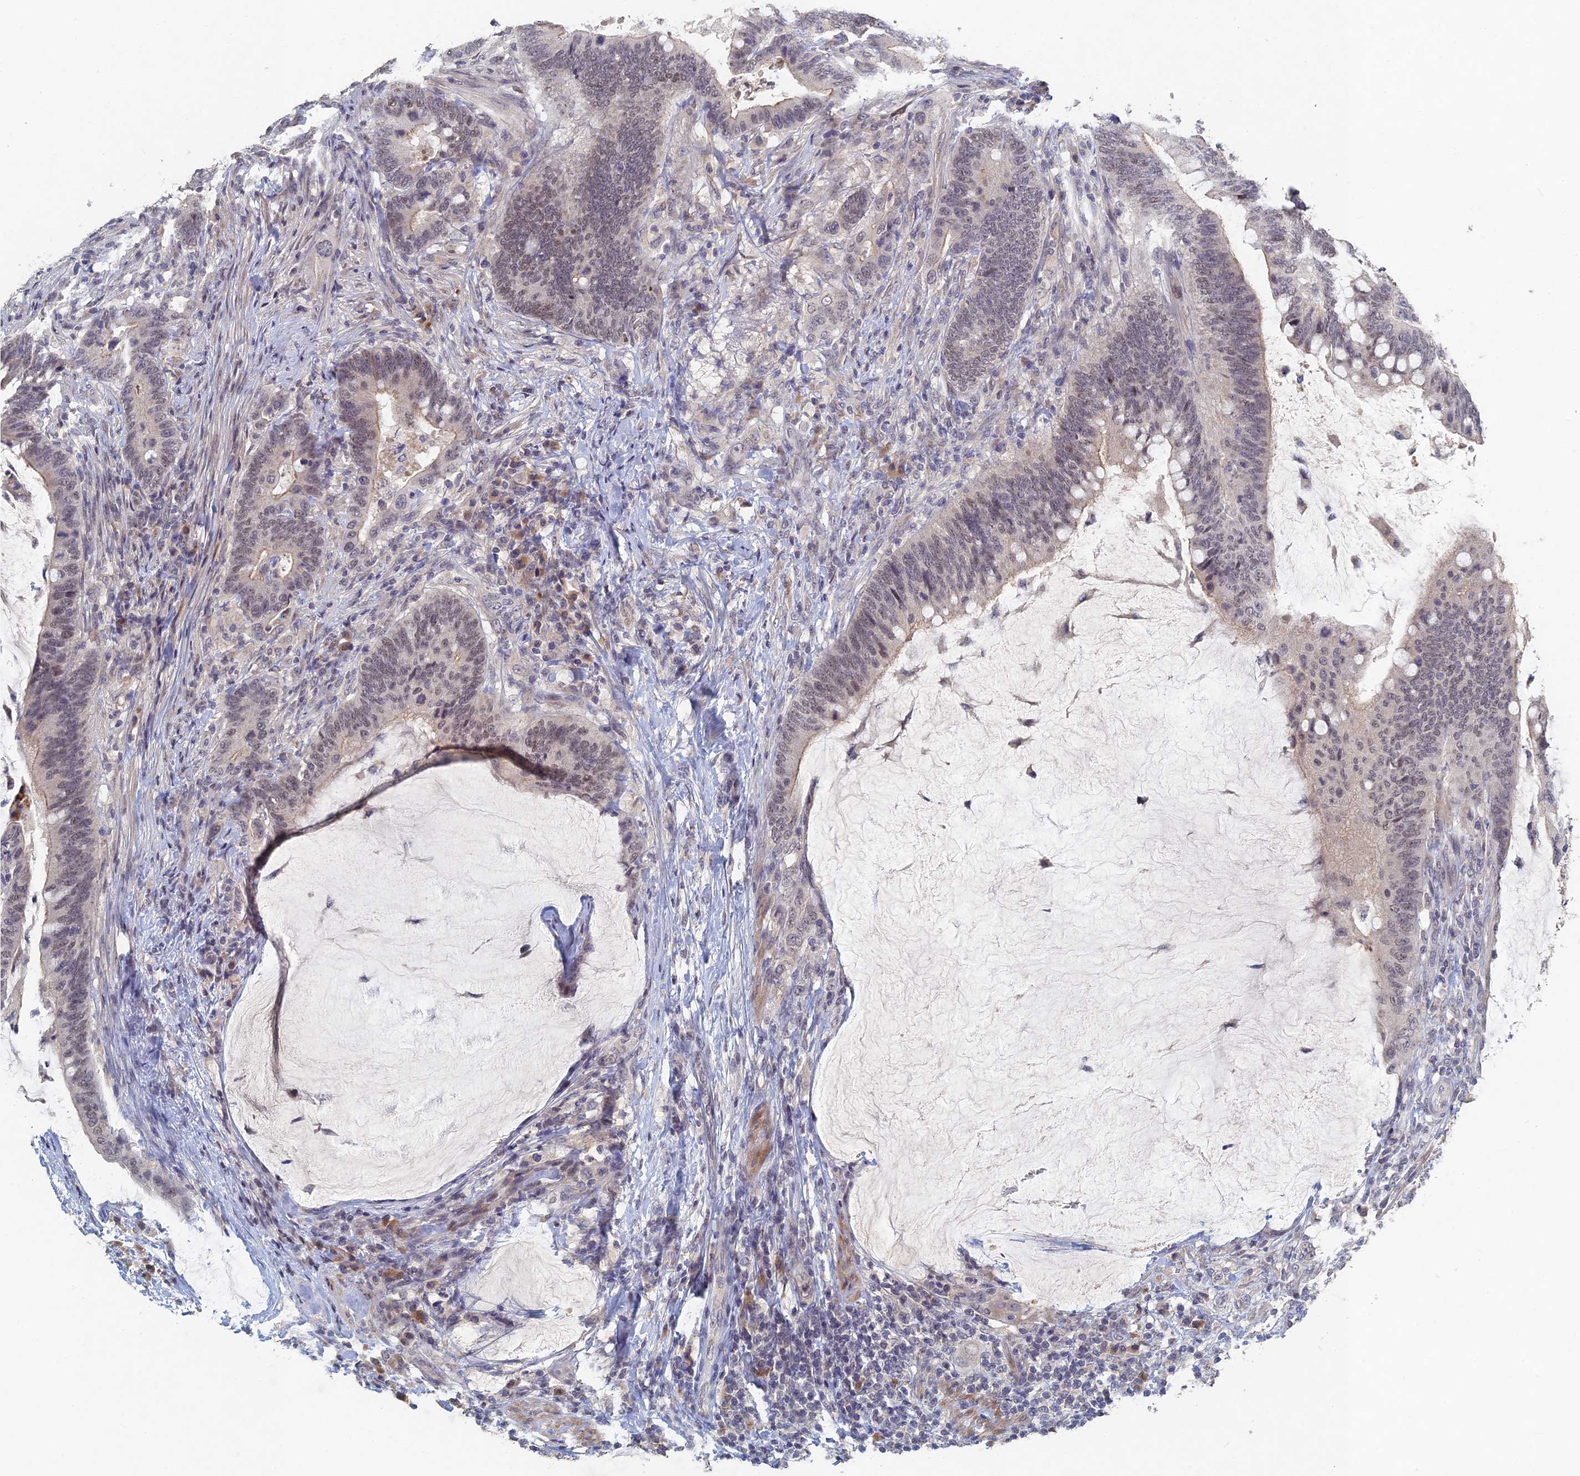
{"staining": {"intensity": "weak", "quantity": "<25%", "location": "cytoplasmic/membranous,nuclear"}, "tissue": "colorectal cancer", "cell_type": "Tumor cells", "image_type": "cancer", "snomed": [{"axis": "morphology", "description": "Adenocarcinoma, NOS"}, {"axis": "topography", "description": "Colon"}], "caption": "DAB (3,3'-diaminobenzidine) immunohistochemical staining of adenocarcinoma (colorectal) demonstrates no significant staining in tumor cells.", "gene": "GNA15", "patient": {"sex": "female", "age": 66}}